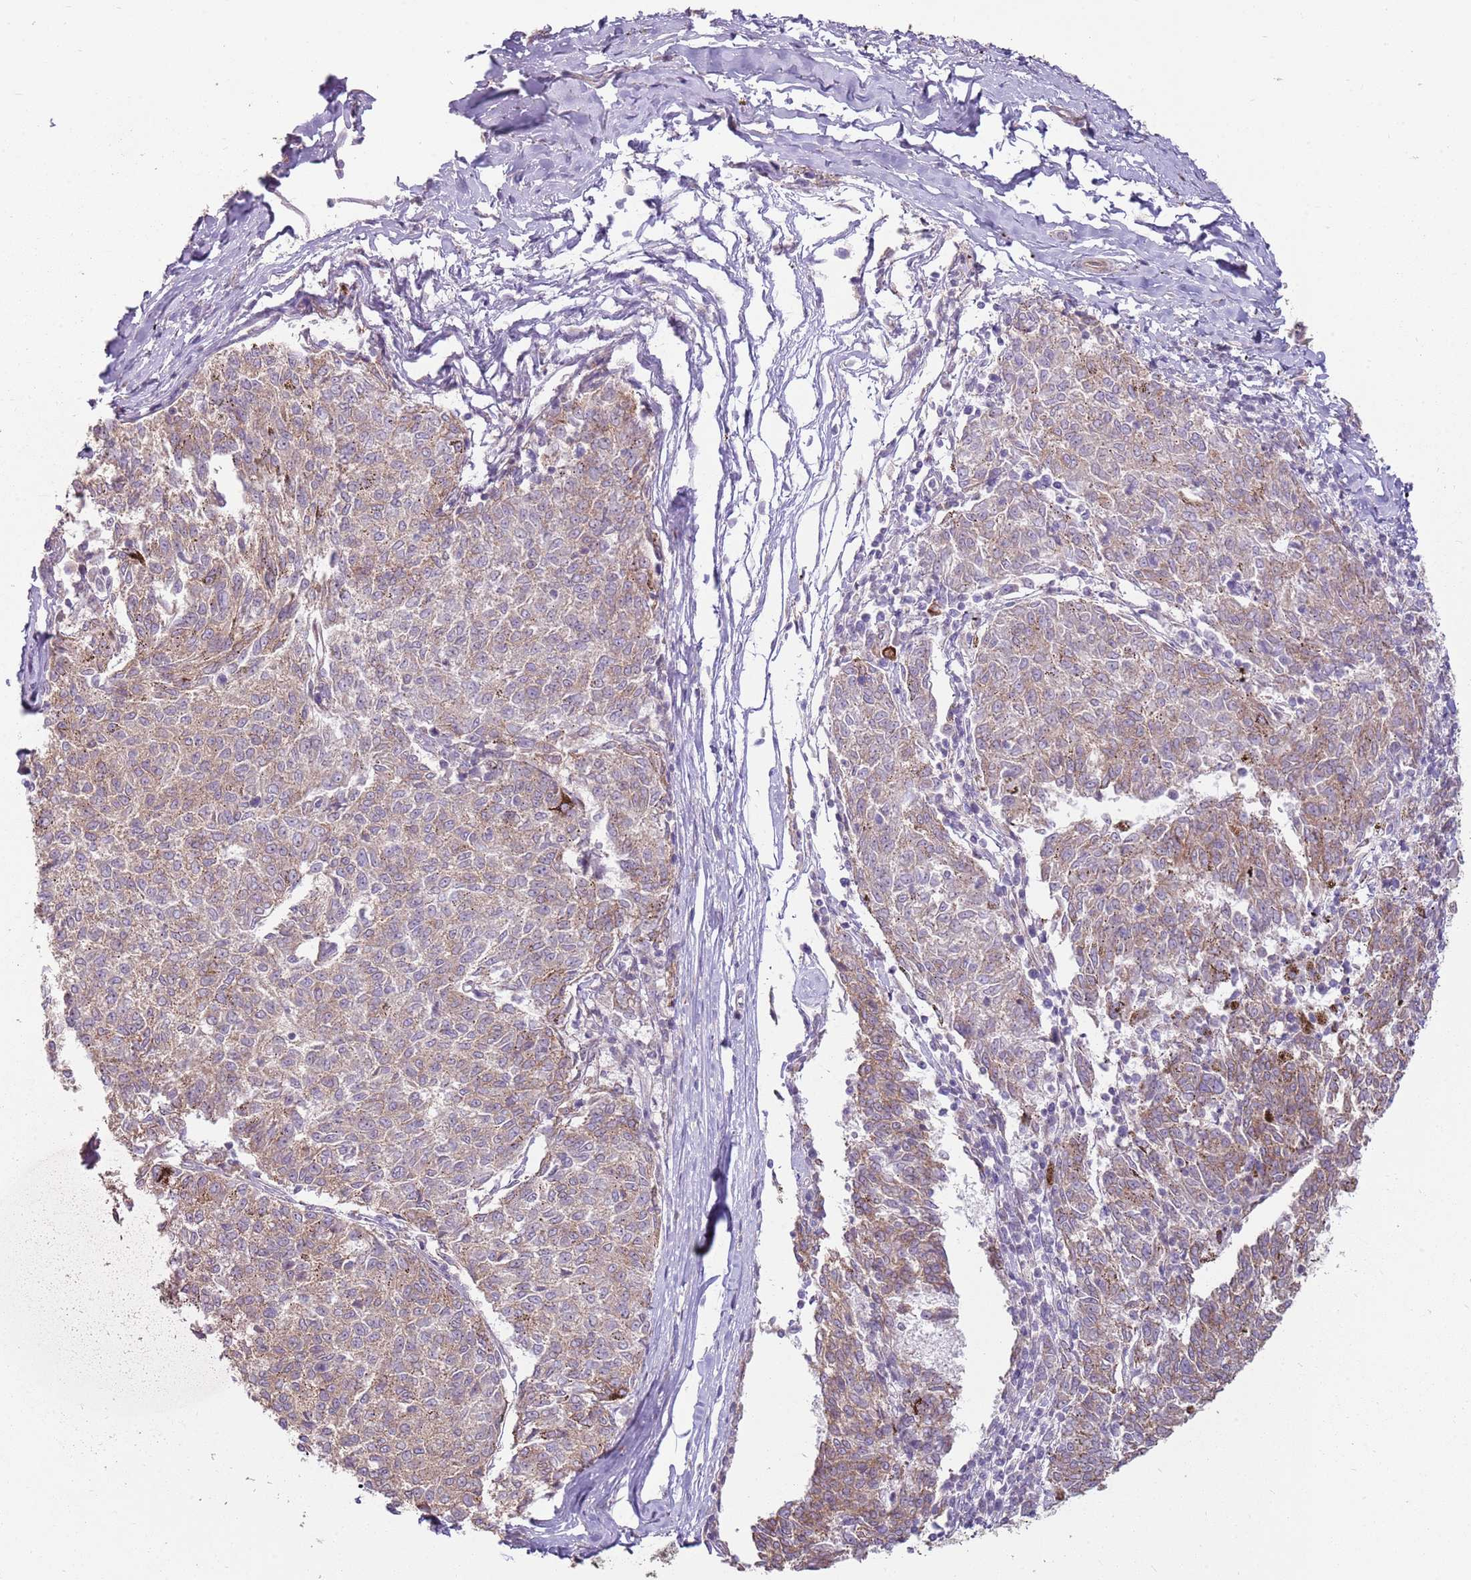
{"staining": {"intensity": "moderate", "quantity": "25%-75%", "location": "cytoplasmic/membranous"}, "tissue": "melanoma", "cell_type": "Tumor cells", "image_type": "cancer", "snomed": [{"axis": "morphology", "description": "Malignant melanoma, NOS"}, {"axis": "topography", "description": "Skin"}], "caption": "A photomicrograph of human malignant melanoma stained for a protein displays moderate cytoplasmic/membranous brown staining in tumor cells.", "gene": "SPATA31D1", "patient": {"sex": "female", "age": 72}}